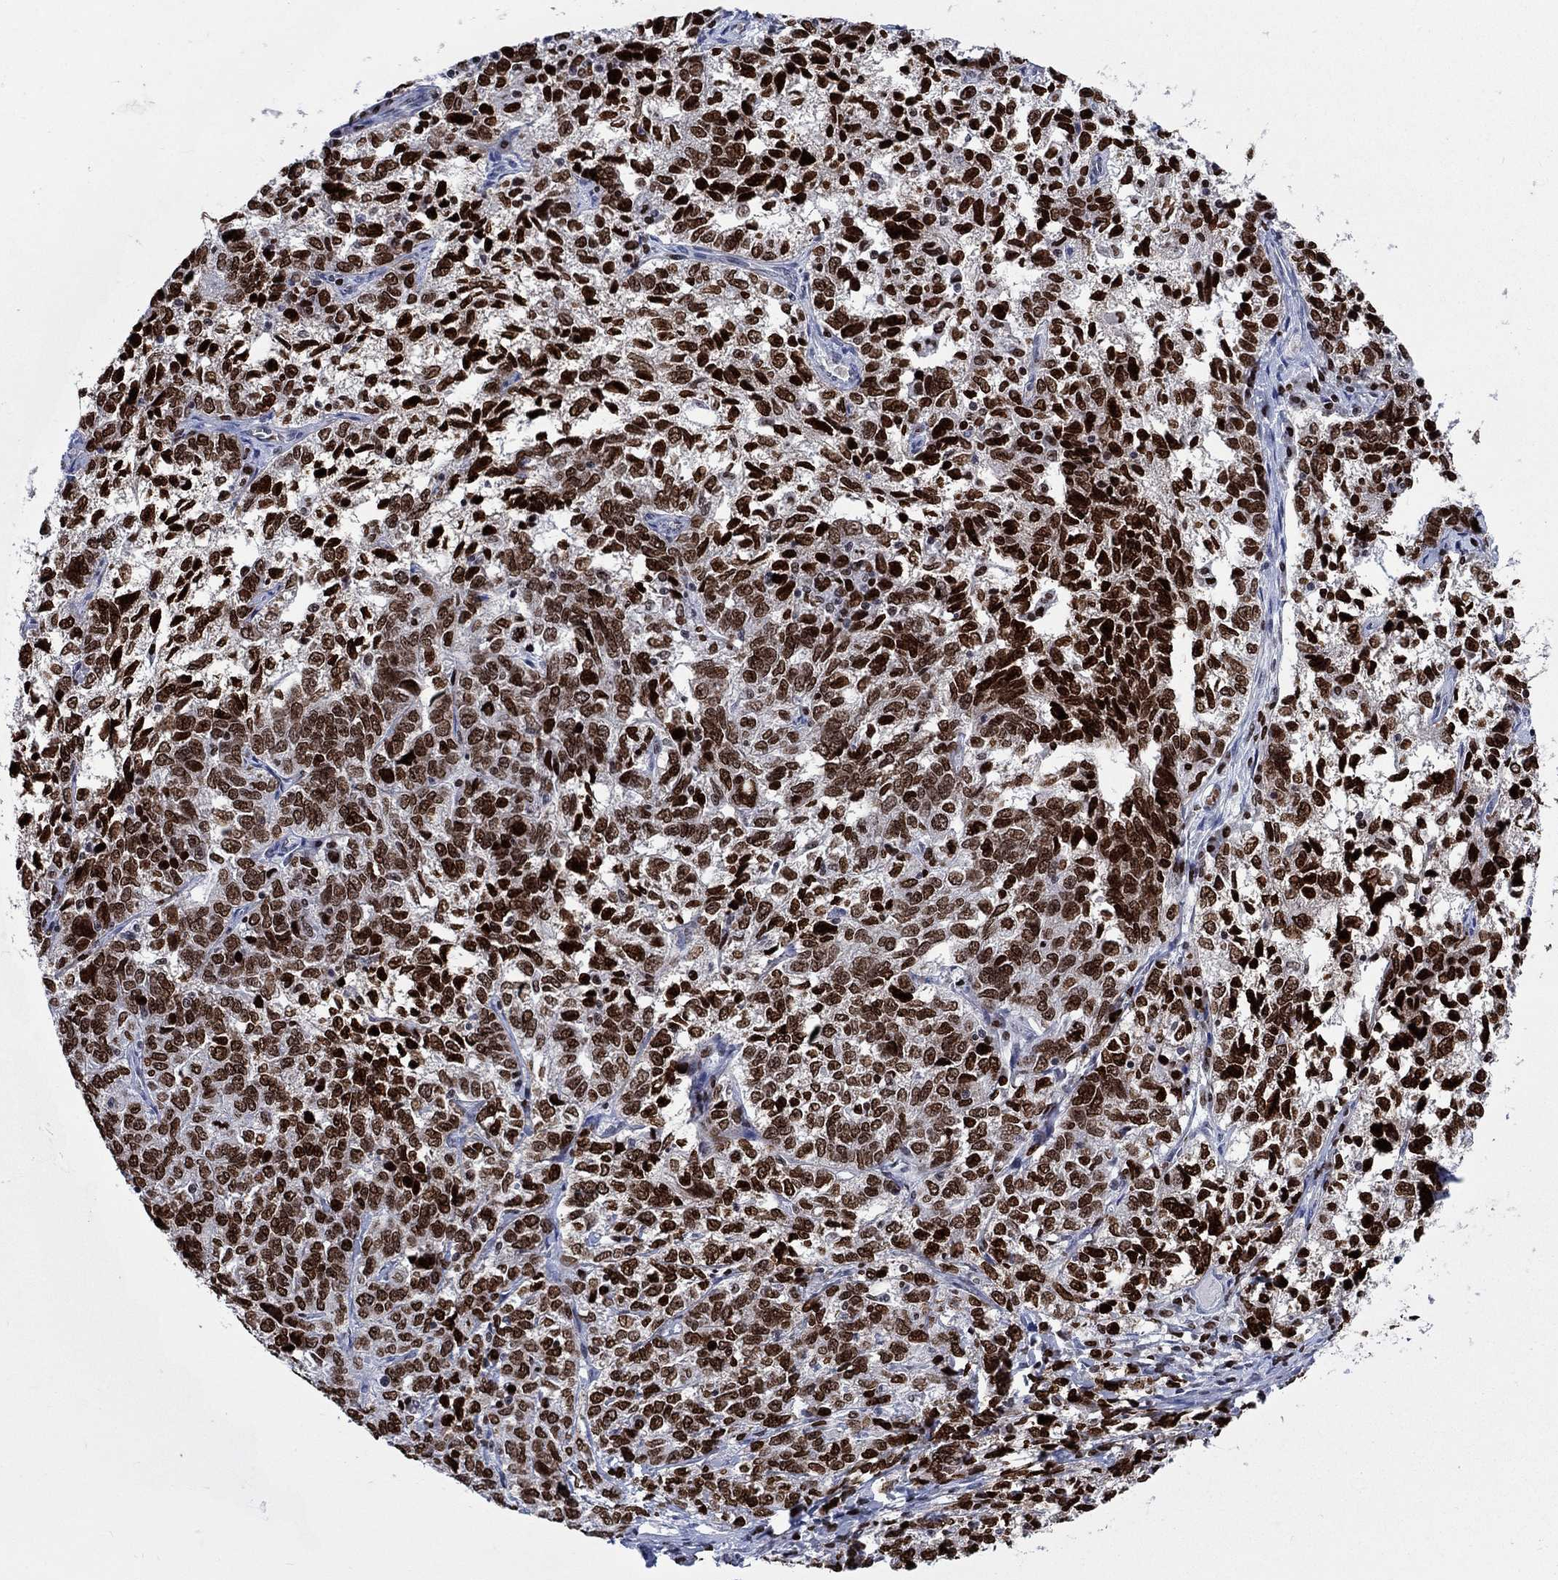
{"staining": {"intensity": "strong", "quantity": "25%-75%", "location": "nuclear"}, "tissue": "ovarian cancer", "cell_type": "Tumor cells", "image_type": "cancer", "snomed": [{"axis": "morphology", "description": "Cystadenocarcinoma, serous, NOS"}, {"axis": "topography", "description": "Ovary"}], "caption": "A micrograph of ovarian cancer (serous cystadenocarcinoma) stained for a protein reveals strong nuclear brown staining in tumor cells.", "gene": "HMGA1", "patient": {"sex": "female", "age": 71}}